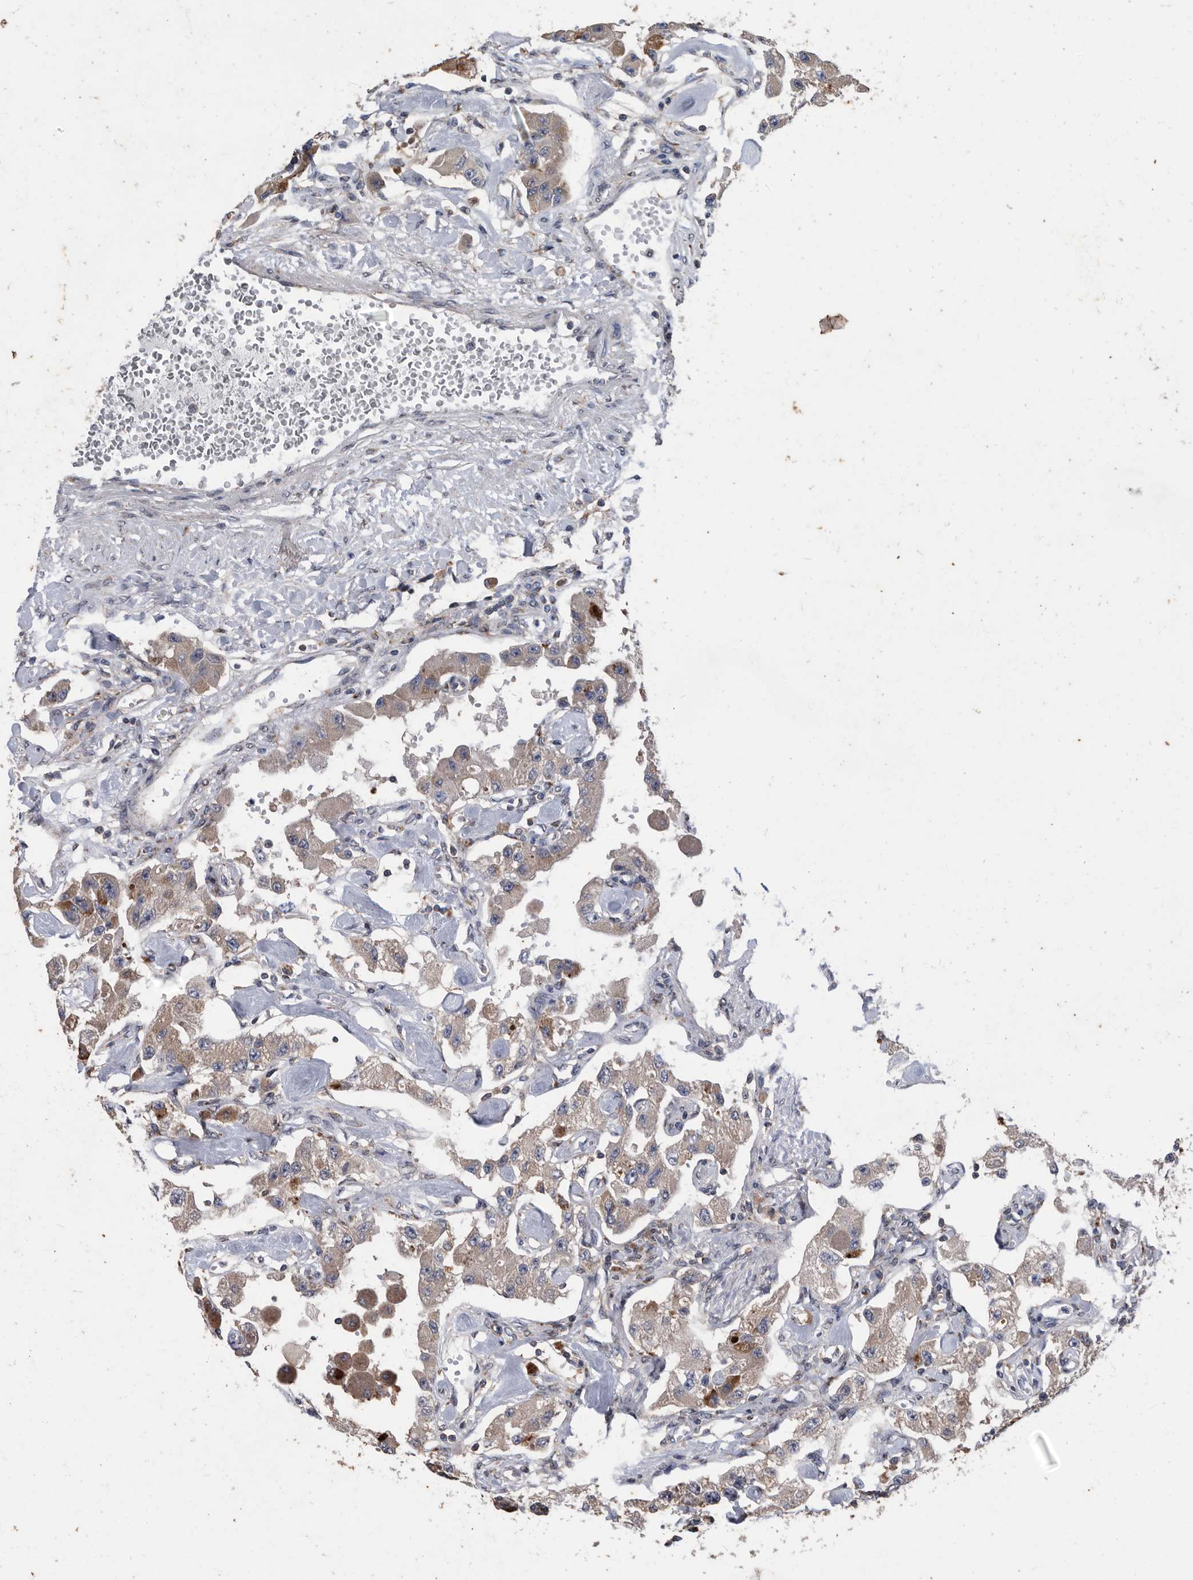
{"staining": {"intensity": "weak", "quantity": "<25%", "location": "cytoplasmic/membranous"}, "tissue": "carcinoid", "cell_type": "Tumor cells", "image_type": "cancer", "snomed": [{"axis": "morphology", "description": "Carcinoid, malignant, NOS"}, {"axis": "topography", "description": "Pancreas"}], "caption": "Tumor cells are negative for brown protein staining in carcinoid (malignant). Brightfield microscopy of immunohistochemistry stained with DAB (3,3'-diaminobenzidine) (brown) and hematoxylin (blue), captured at high magnification.", "gene": "NRBP1", "patient": {"sex": "male", "age": 41}}